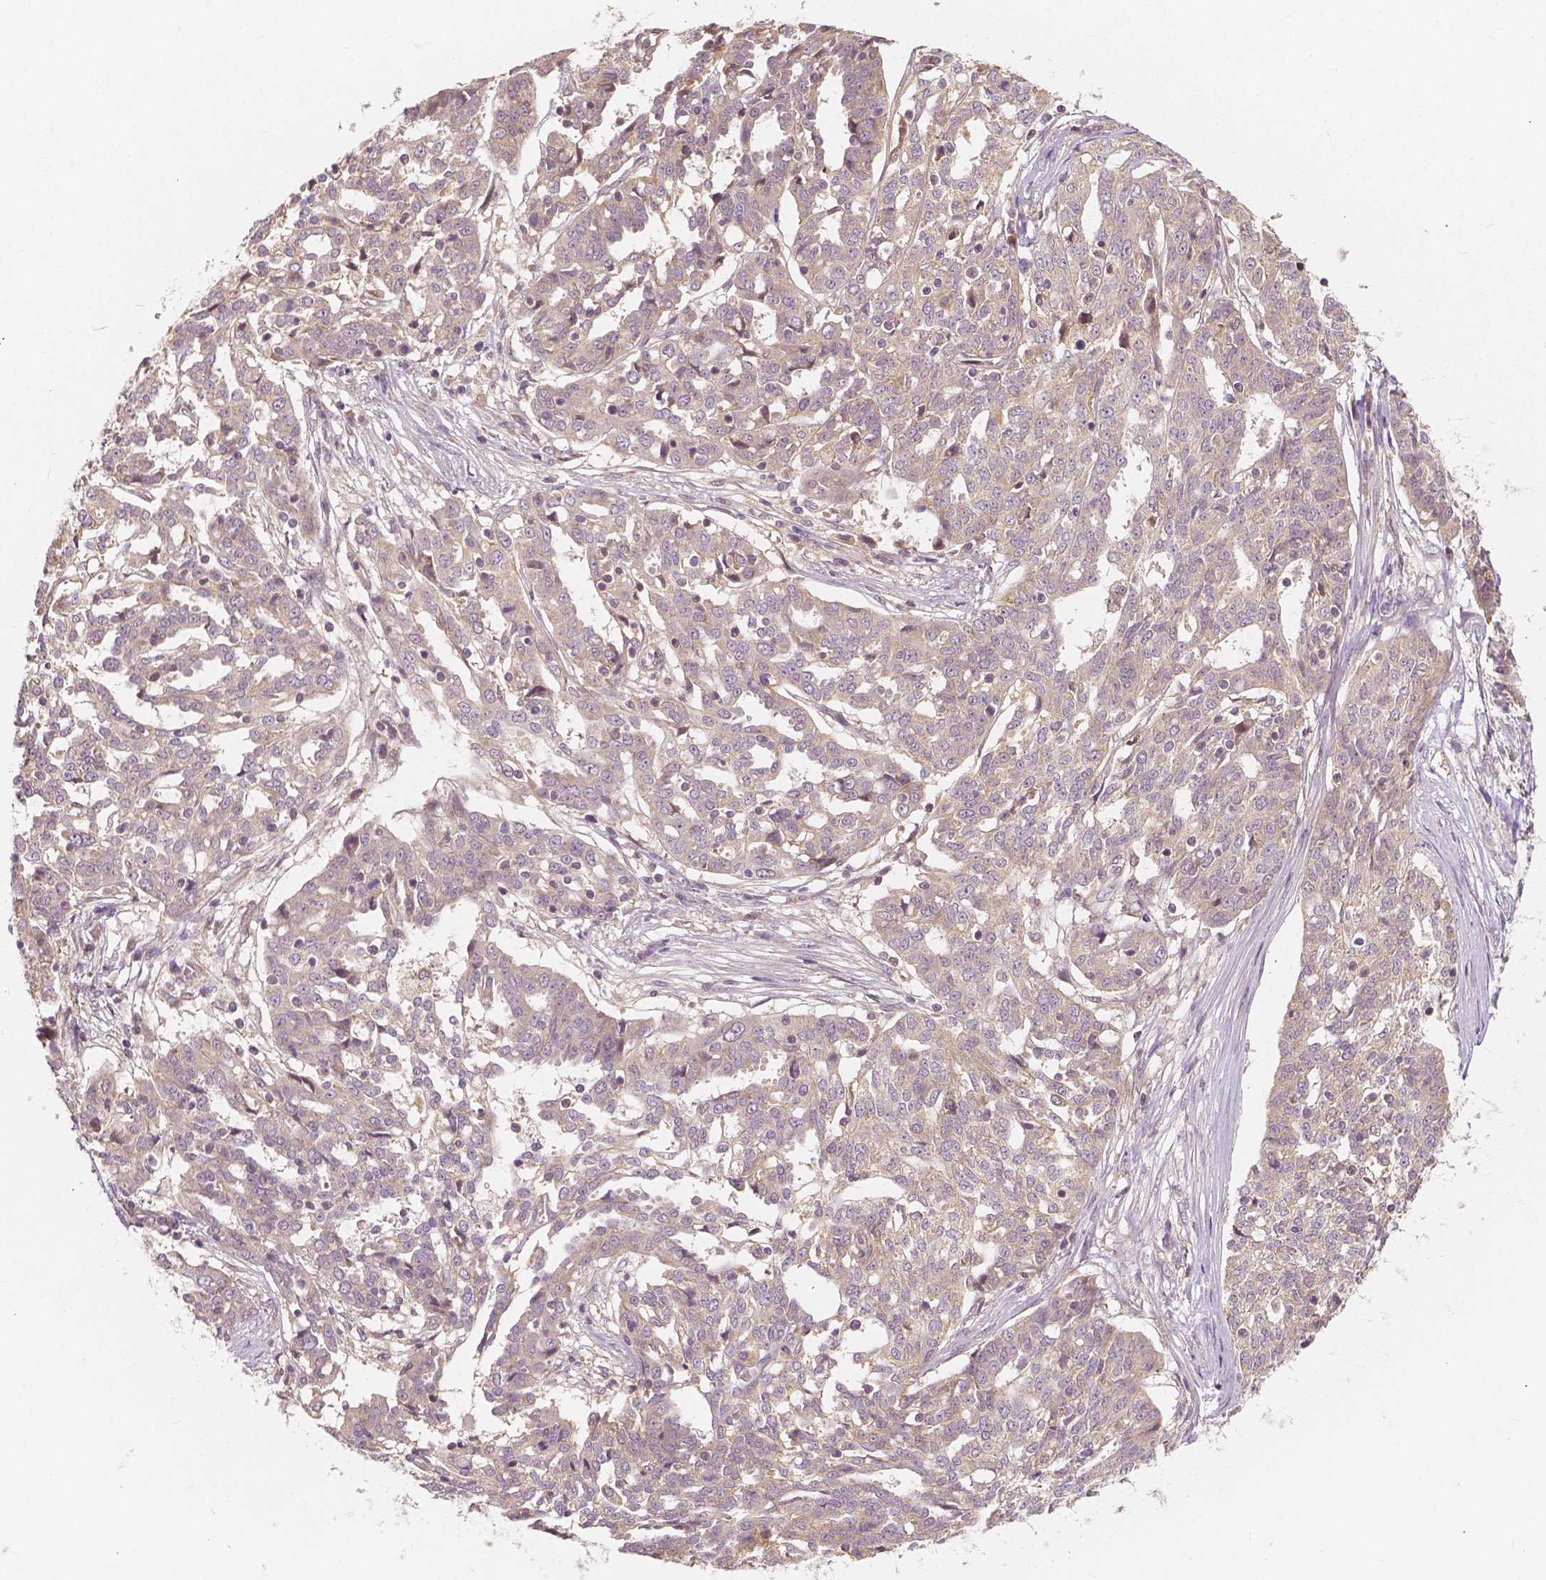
{"staining": {"intensity": "weak", "quantity": "<25%", "location": "cytoplasmic/membranous"}, "tissue": "ovarian cancer", "cell_type": "Tumor cells", "image_type": "cancer", "snomed": [{"axis": "morphology", "description": "Cystadenocarcinoma, serous, NOS"}, {"axis": "topography", "description": "Ovary"}], "caption": "Tumor cells are negative for brown protein staining in ovarian cancer.", "gene": "SNX12", "patient": {"sex": "female", "age": 67}}